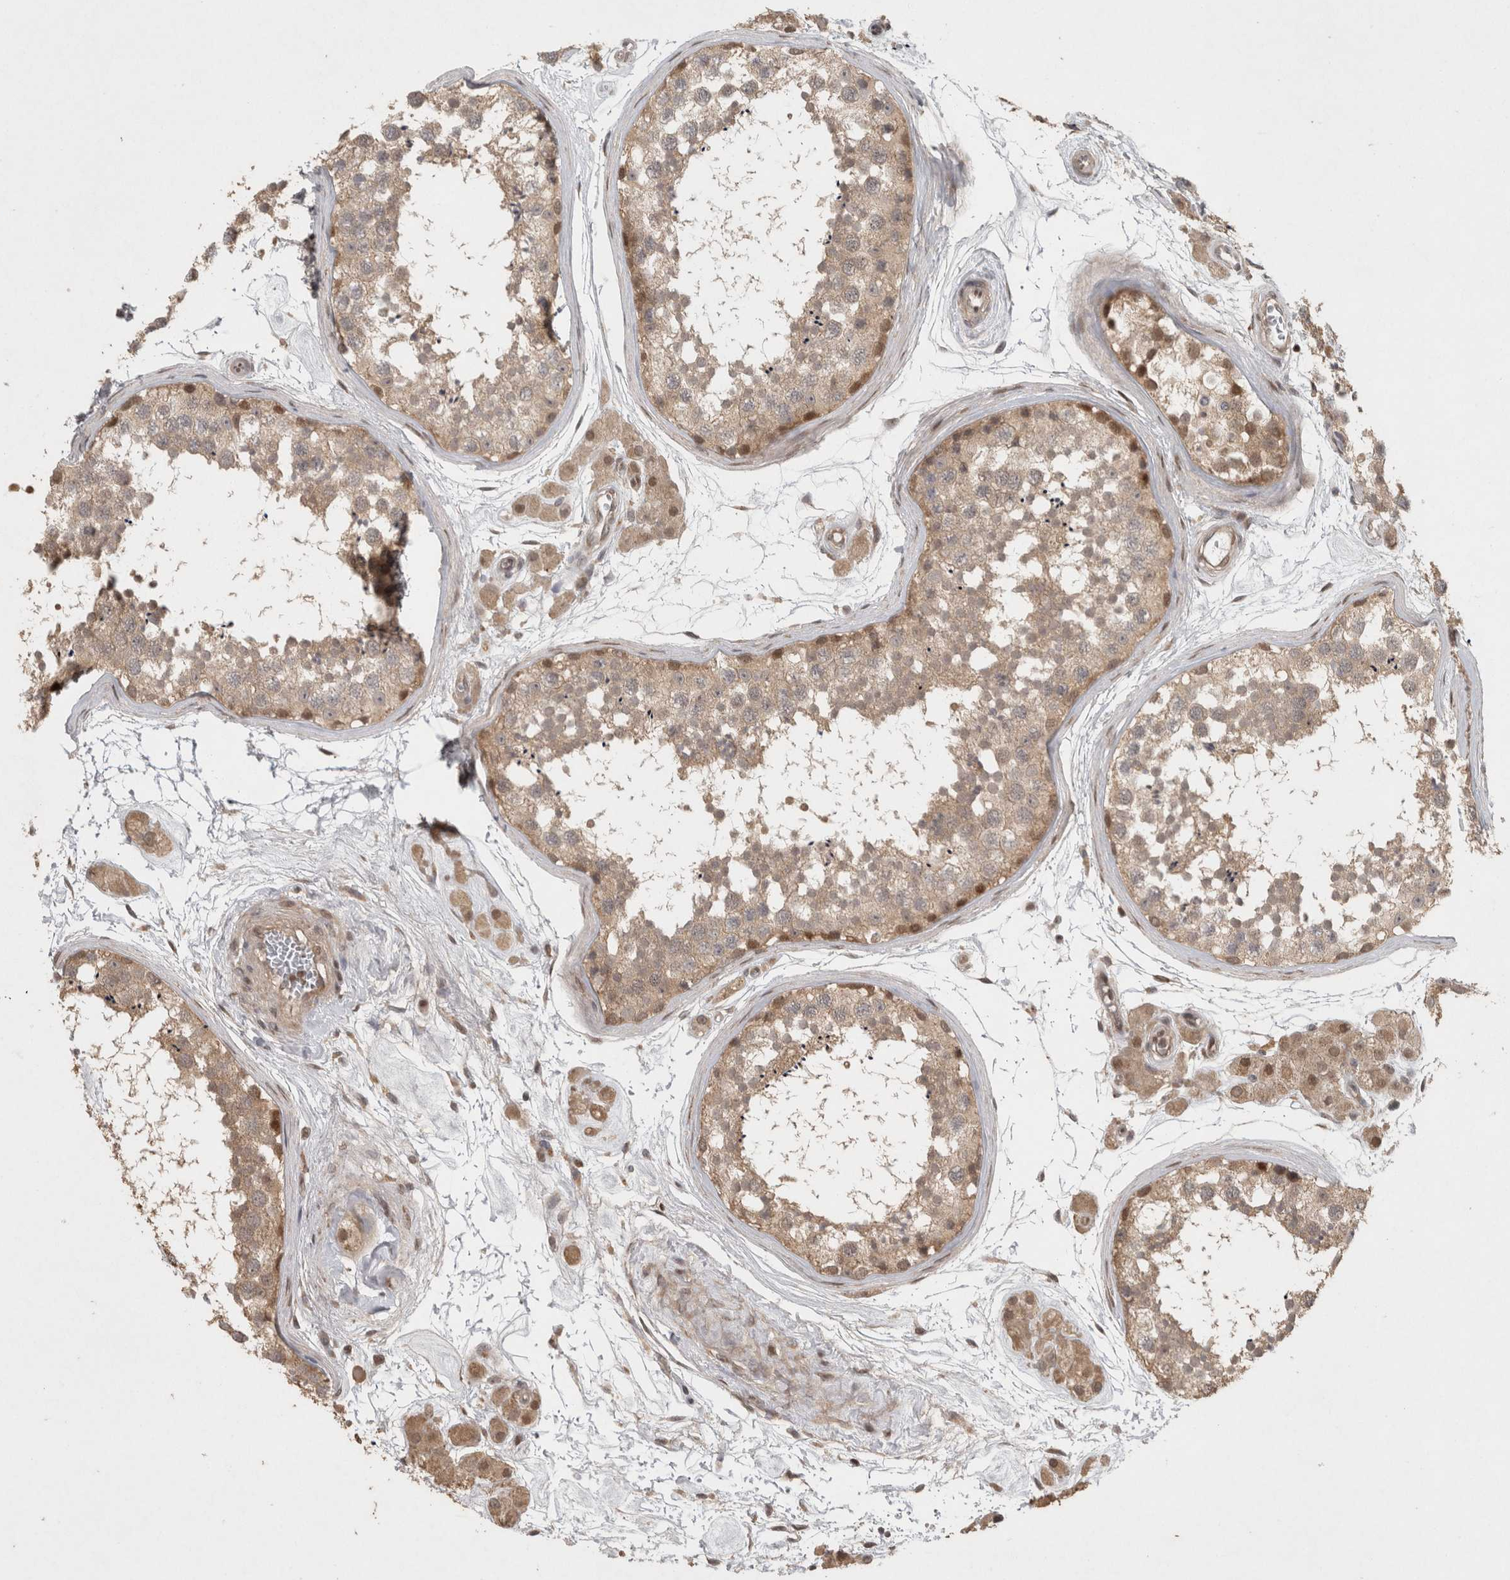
{"staining": {"intensity": "weak", "quantity": ">75%", "location": "cytoplasmic/membranous,nuclear"}, "tissue": "testis", "cell_type": "Cells in seminiferous ducts", "image_type": "normal", "snomed": [{"axis": "morphology", "description": "Normal tissue, NOS"}, {"axis": "topography", "description": "Testis"}], "caption": "Testis stained with a brown dye shows weak cytoplasmic/membranous,nuclear positive expression in about >75% of cells in seminiferous ducts.", "gene": "KDM8", "patient": {"sex": "male", "age": 56}}